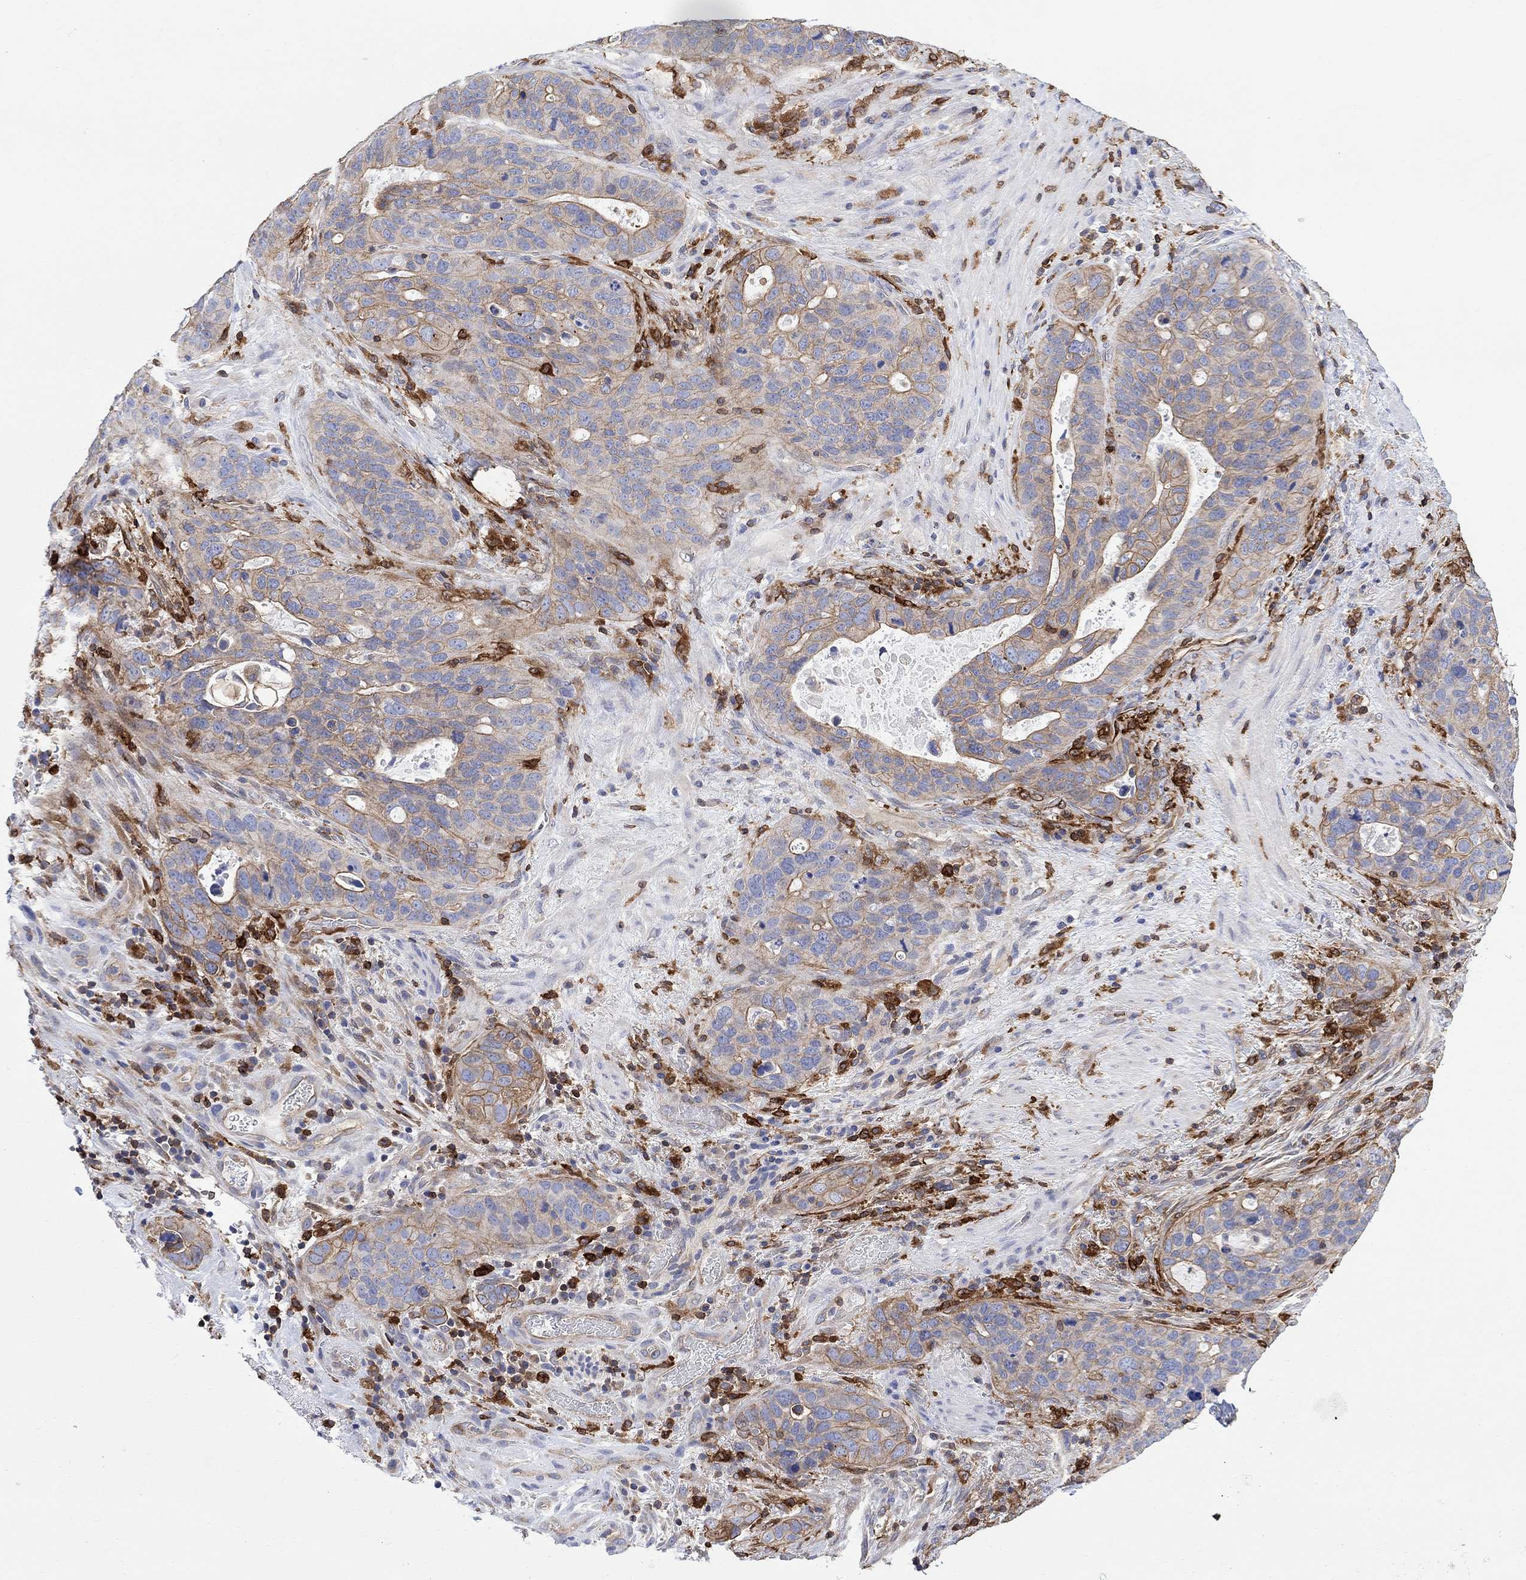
{"staining": {"intensity": "moderate", "quantity": "<25%", "location": "cytoplasmic/membranous"}, "tissue": "stomach cancer", "cell_type": "Tumor cells", "image_type": "cancer", "snomed": [{"axis": "morphology", "description": "Adenocarcinoma, NOS"}, {"axis": "topography", "description": "Stomach"}], "caption": "Approximately <25% of tumor cells in stomach adenocarcinoma display moderate cytoplasmic/membranous protein staining as visualized by brown immunohistochemical staining.", "gene": "GBP5", "patient": {"sex": "male", "age": 54}}